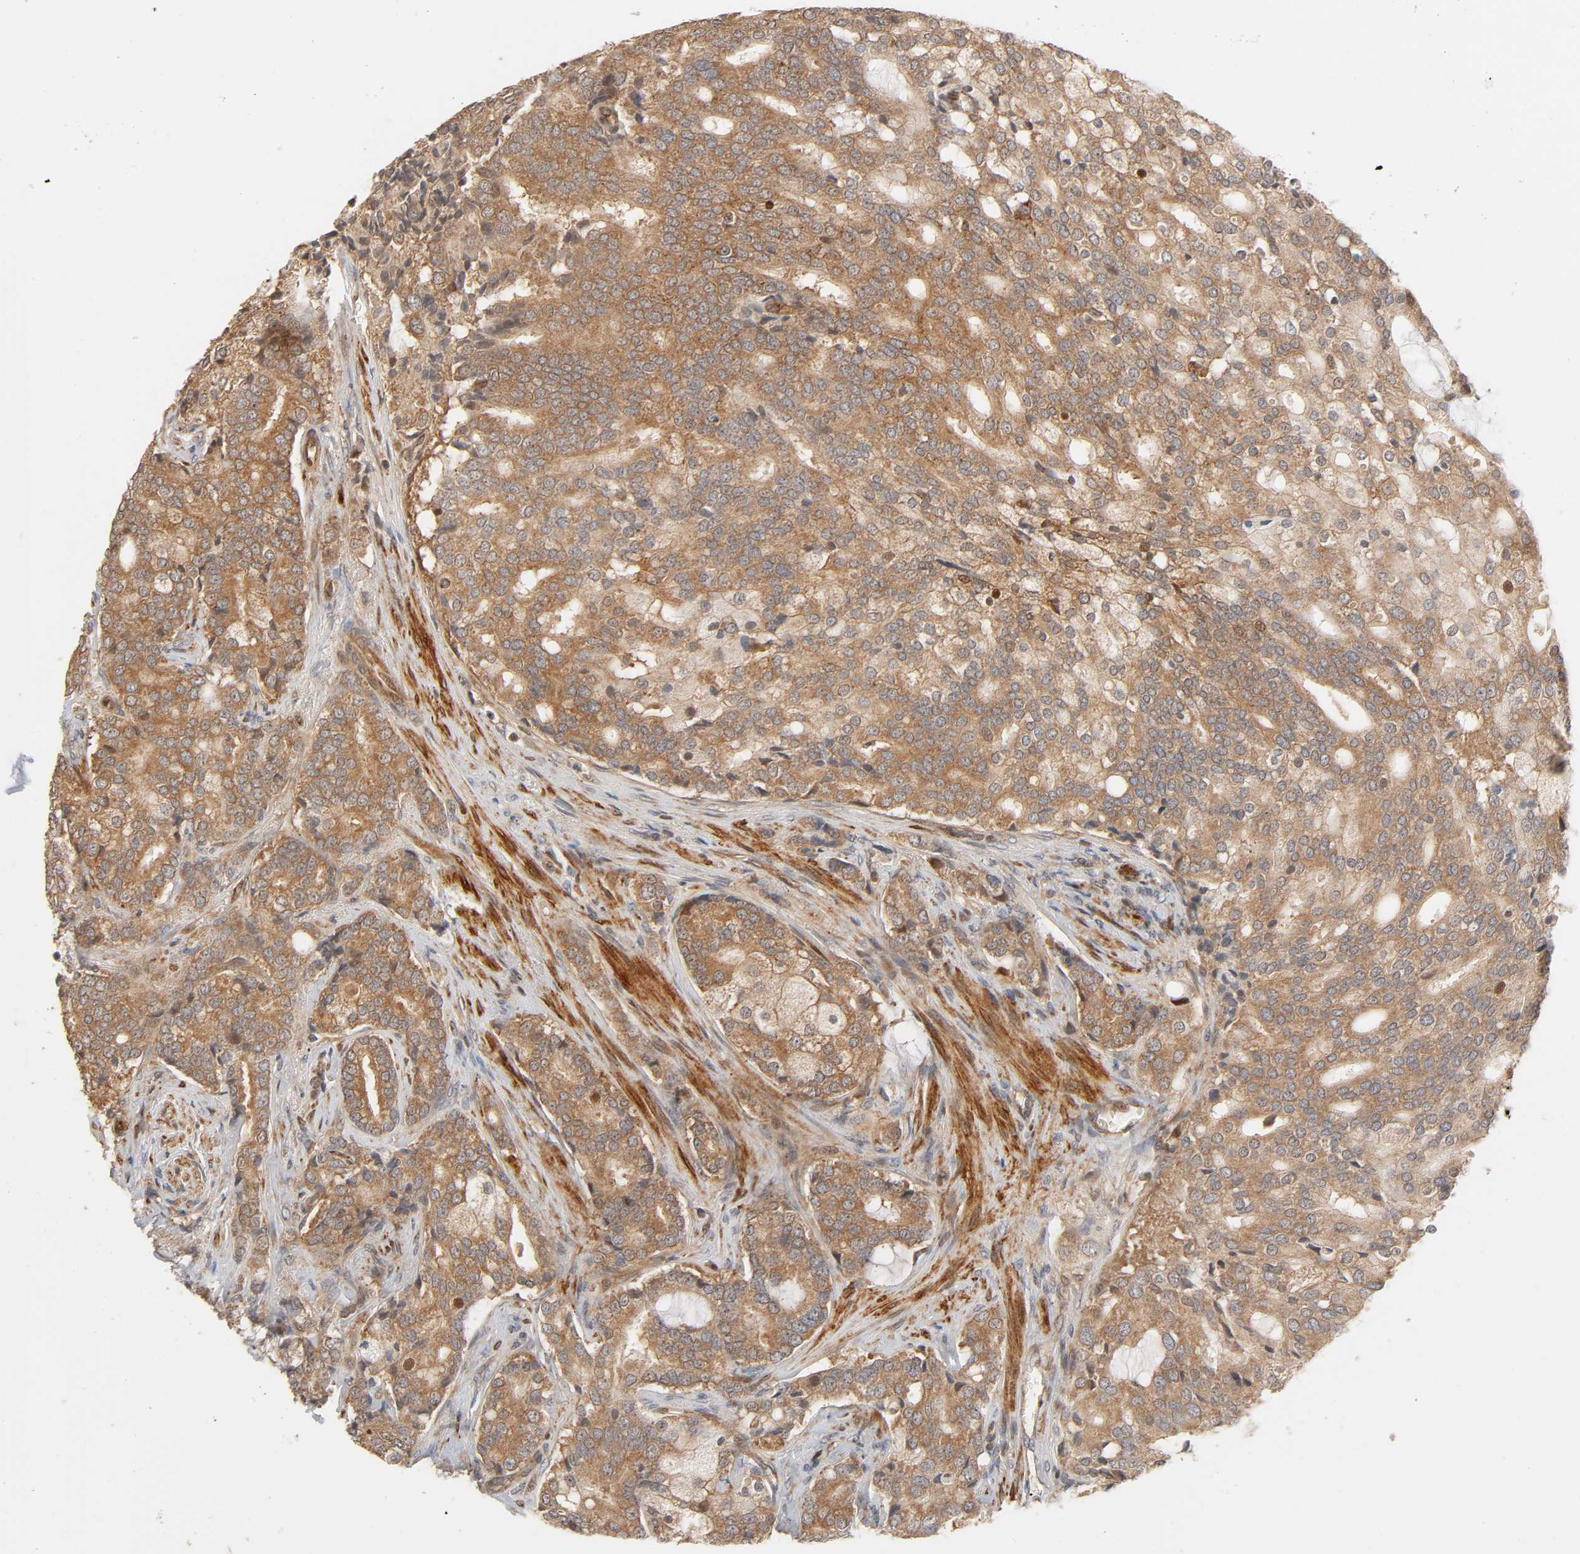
{"staining": {"intensity": "moderate", "quantity": ">75%", "location": "cytoplasmic/membranous"}, "tissue": "prostate cancer", "cell_type": "Tumor cells", "image_type": "cancer", "snomed": [{"axis": "morphology", "description": "Adenocarcinoma, Low grade"}, {"axis": "topography", "description": "Prostate"}], "caption": "Prostate cancer stained for a protein shows moderate cytoplasmic/membranous positivity in tumor cells.", "gene": "NEMF", "patient": {"sex": "male", "age": 58}}